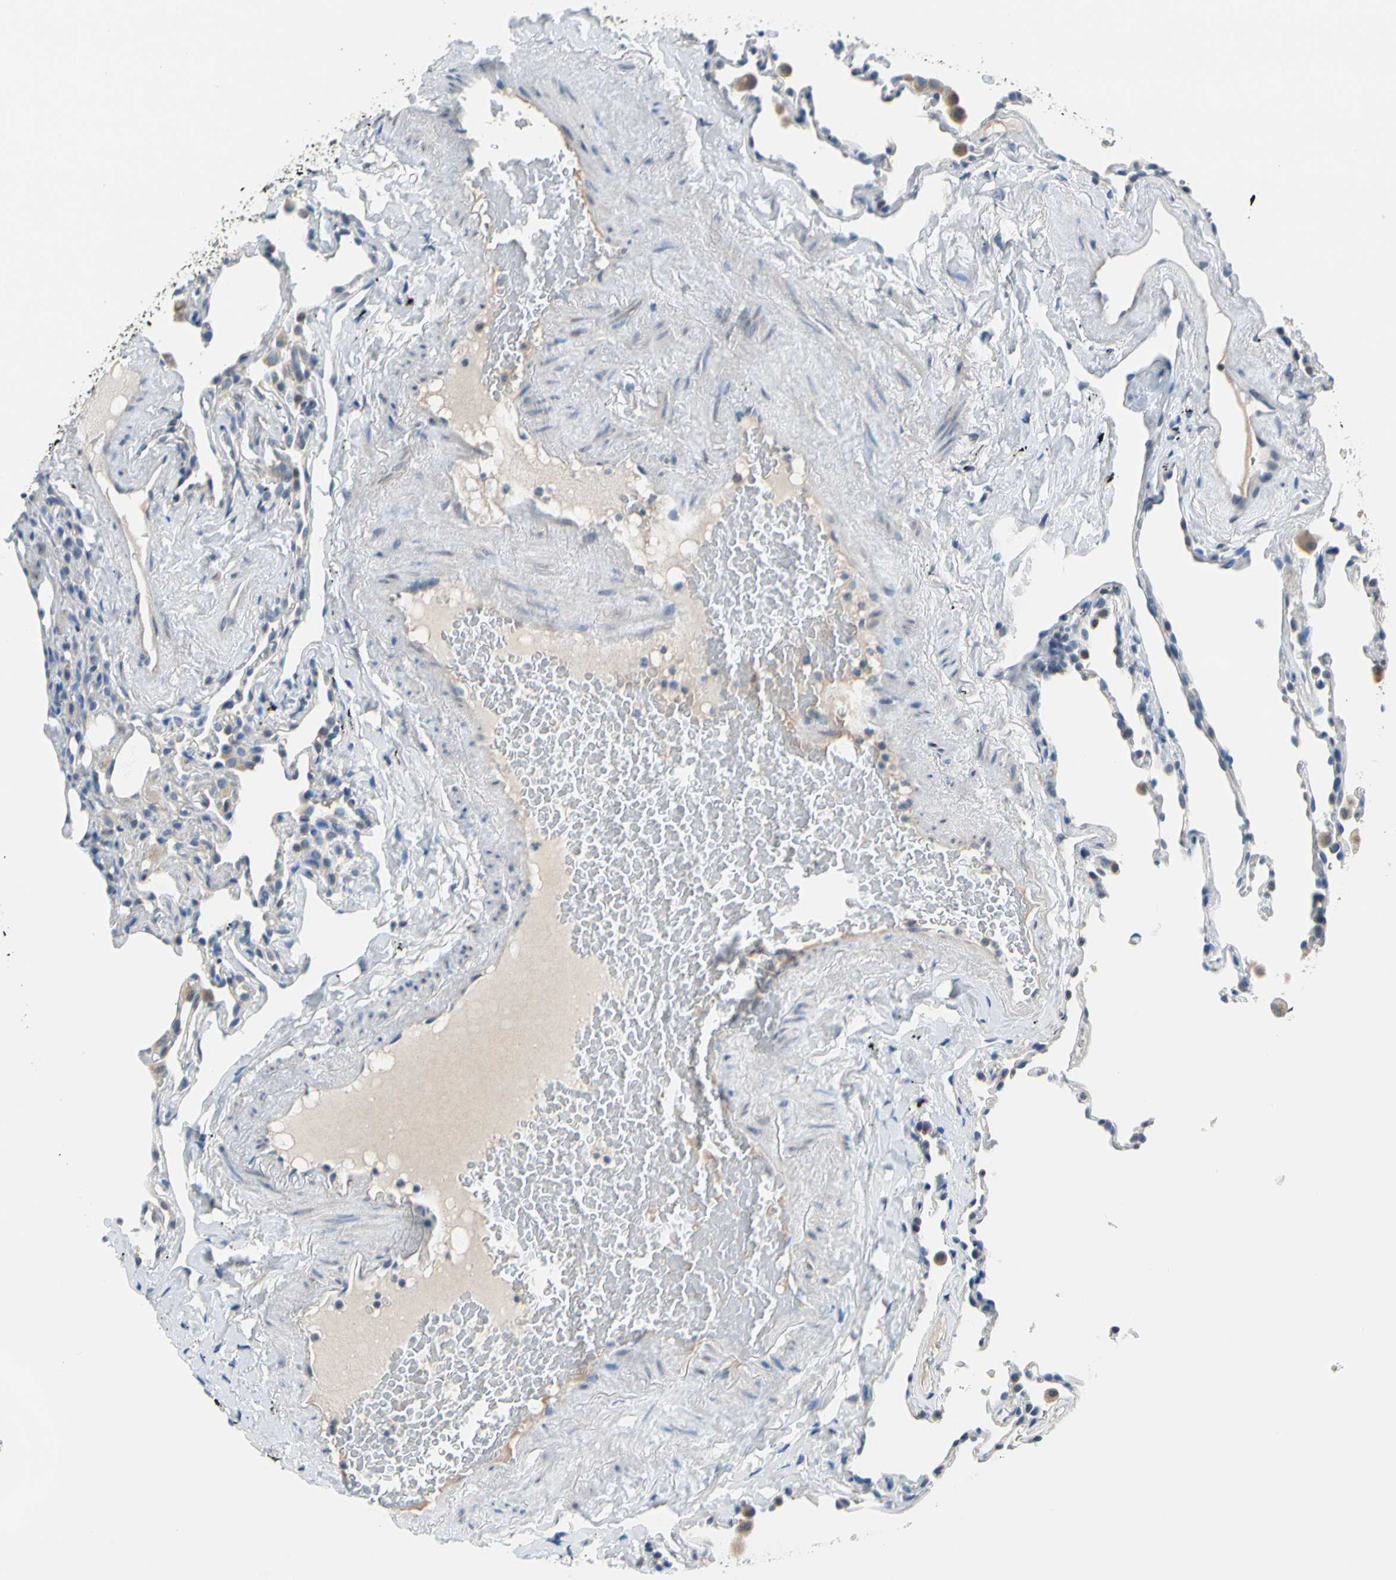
{"staining": {"intensity": "weak", "quantity": "<25%", "location": "cytoplasmic/membranous"}, "tissue": "lung", "cell_type": "Alveolar cells", "image_type": "normal", "snomed": [{"axis": "morphology", "description": "Normal tissue, NOS"}, {"axis": "morphology", "description": "Soft tissue tumor metastatic"}, {"axis": "topography", "description": "Lung"}], "caption": "Alveolar cells show no significant protein staining in unremarkable lung. Brightfield microscopy of immunohistochemistry stained with DAB (3,3'-diaminobenzidine) (brown) and hematoxylin (blue), captured at high magnification.", "gene": "STK40", "patient": {"sex": "male", "age": 59}}